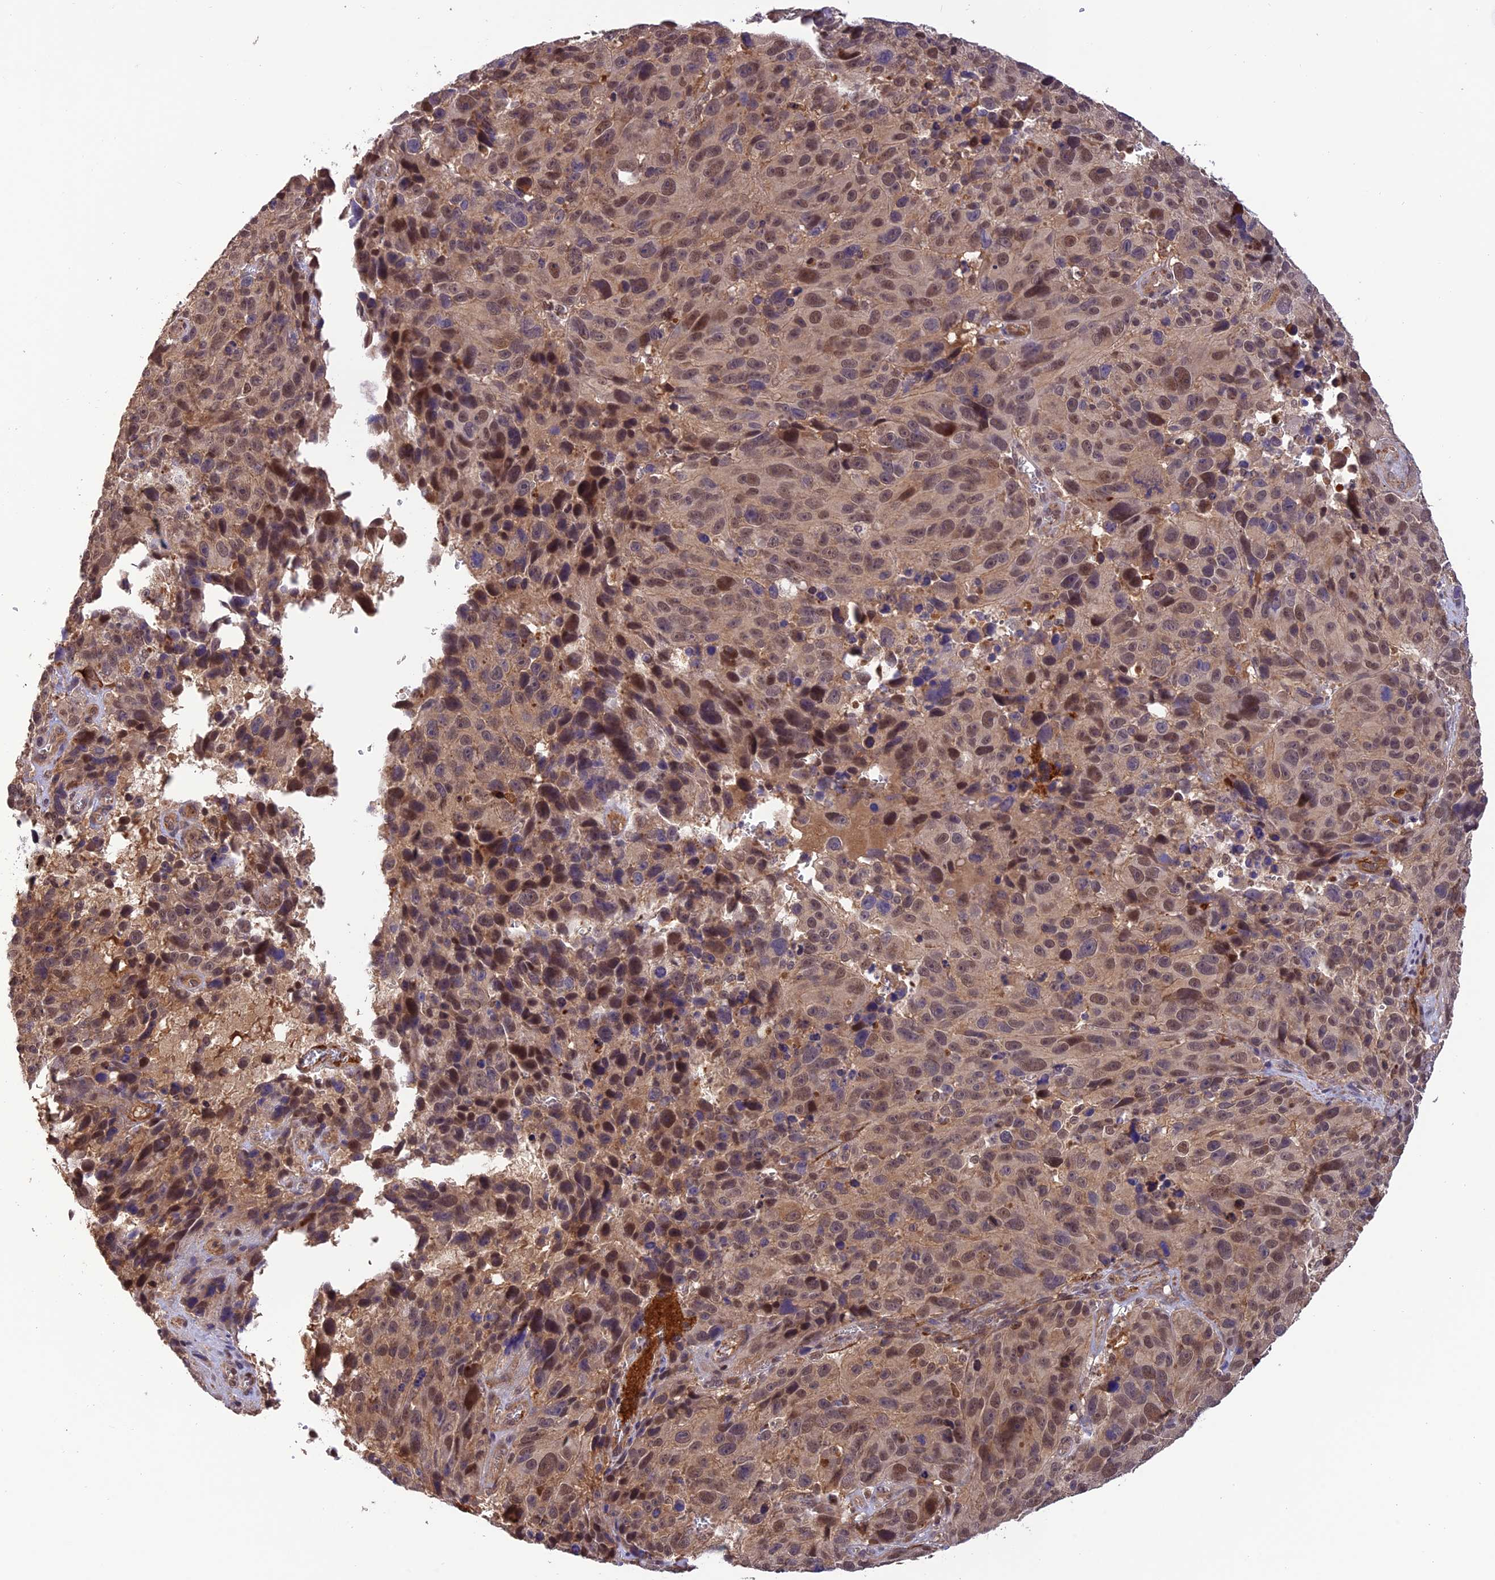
{"staining": {"intensity": "moderate", "quantity": ">75%", "location": "nuclear"}, "tissue": "melanoma", "cell_type": "Tumor cells", "image_type": "cancer", "snomed": [{"axis": "morphology", "description": "Malignant melanoma, NOS"}, {"axis": "topography", "description": "Skin"}], "caption": "DAB (3,3'-diaminobenzidine) immunohistochemical staining of human melanoma shows moderate nuclear protein expression in approximately >75% of tumor cells.", "gene": "PSMB3", "patient": {"sex": "male", "age": 84}}